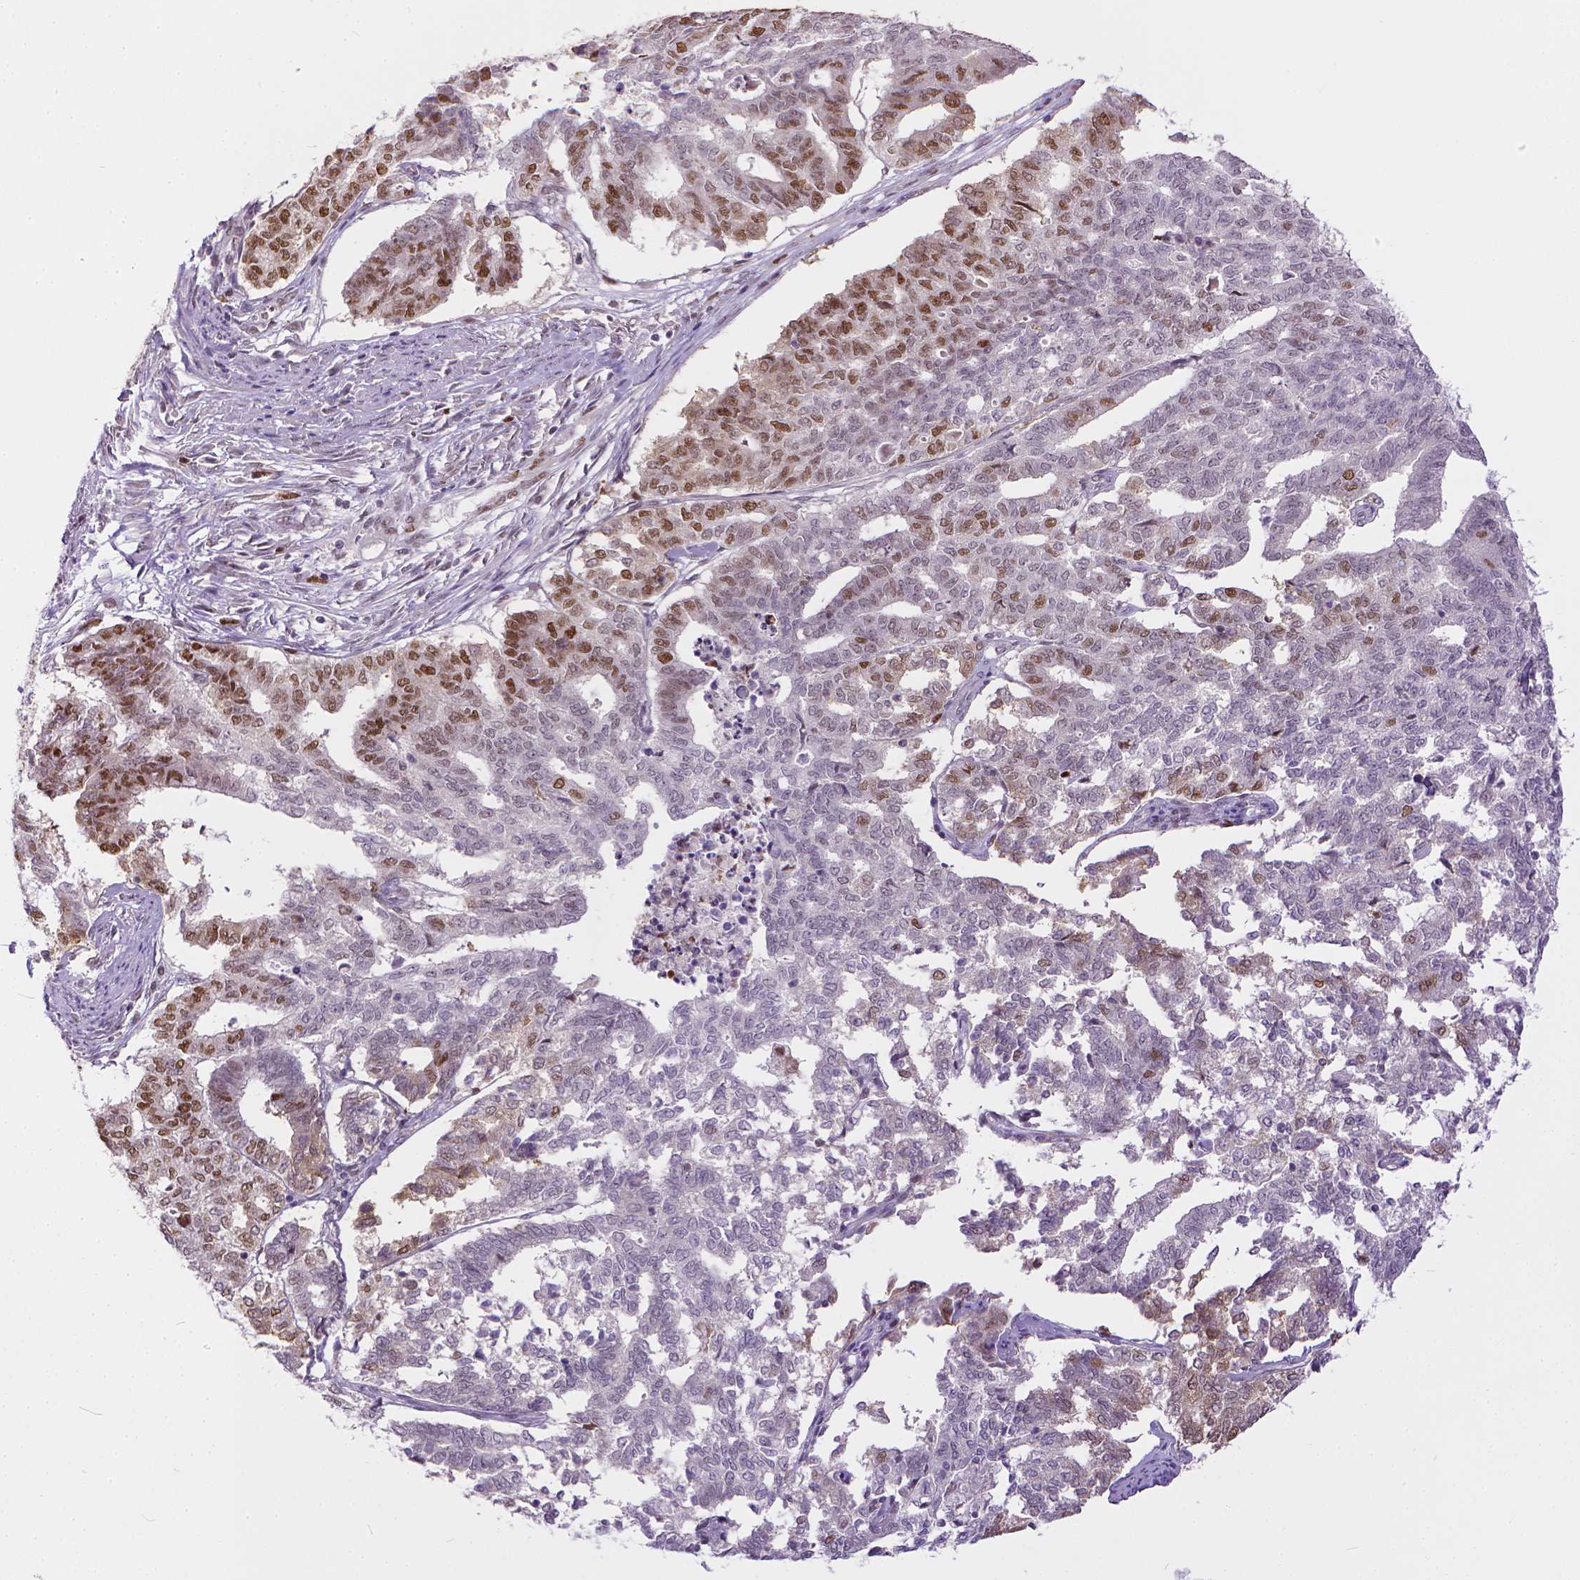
{"staining": {"intensity": "moderate", "quantity": "<25%", "location": "nuclear"}, "tissue": "endometrial cancer", "cell_type": "Tumor cells", "image_type": "cancer", "snomed": [{"axis": "morphology", "description": "Adenocarcinoma, NOS"}, {"axis": "topography", "description": "Endometrium"}], "caption": "Immunohistochemical staining of human endometrial adenocarcinoma reveals moderate nuclear protein positivity in about <25% of tumor cells.", "gene": "ERCC1", "patient": {"sex": "female", "age": 79}}